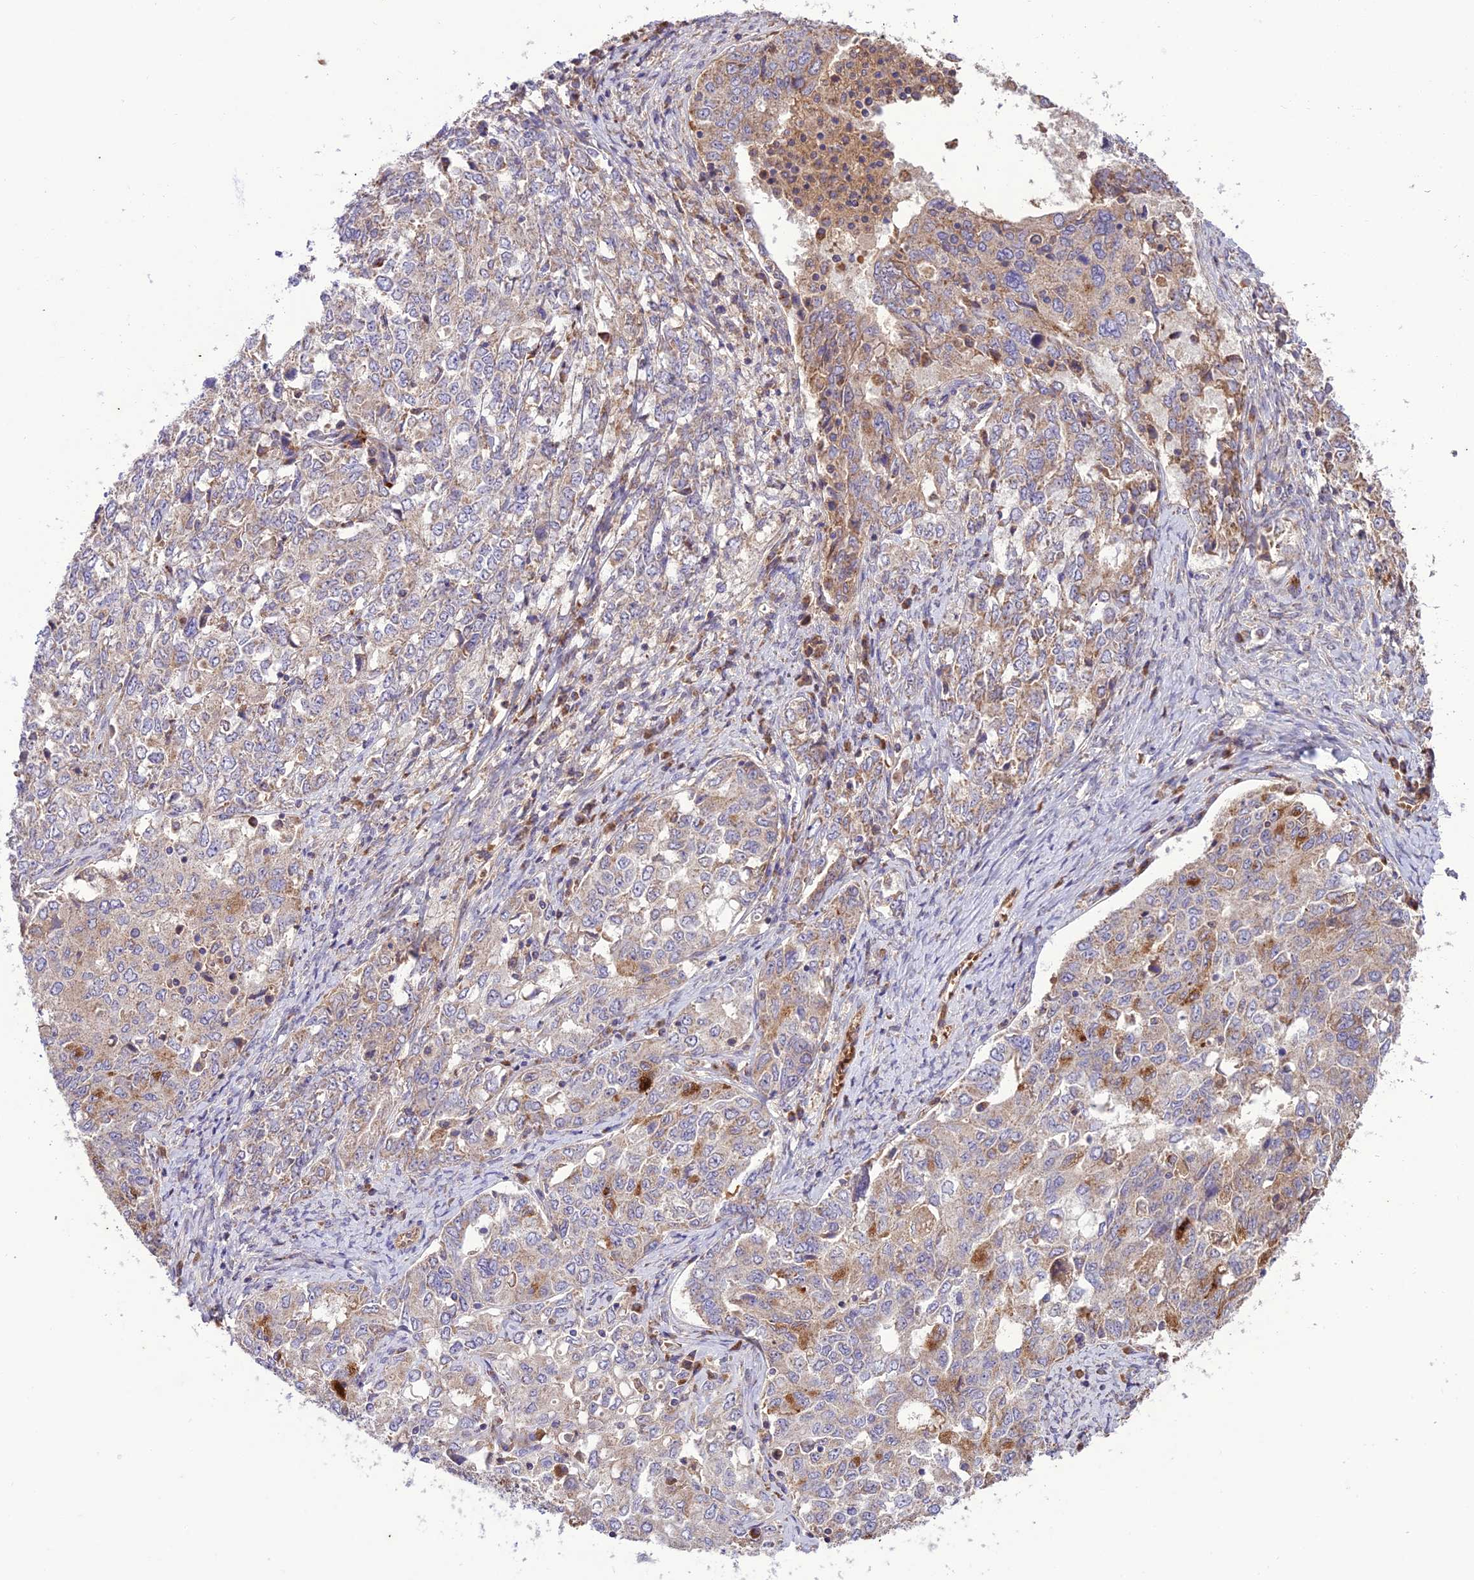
{"staining": {"intensity": "moderate", "quantity": "<25%", "location": "cytoplasmic/membranous"}, "tissue": "ovarian cancer", "cell_type": "Tumor cells", "image_type": "cancer", "snomed": [{"axis": "morphology", "description": "Carcinoma, endometroid"}, {"axis": "topography", "description": "Ovary"}], "caption": "A histopathology image of ovarian cancer stained for a protein shows moderate cytoplasmic/membranous brown staining in tumor cells.", "gene": "NDUFAF1", "patient": {"sex": "female", "age": 62}}